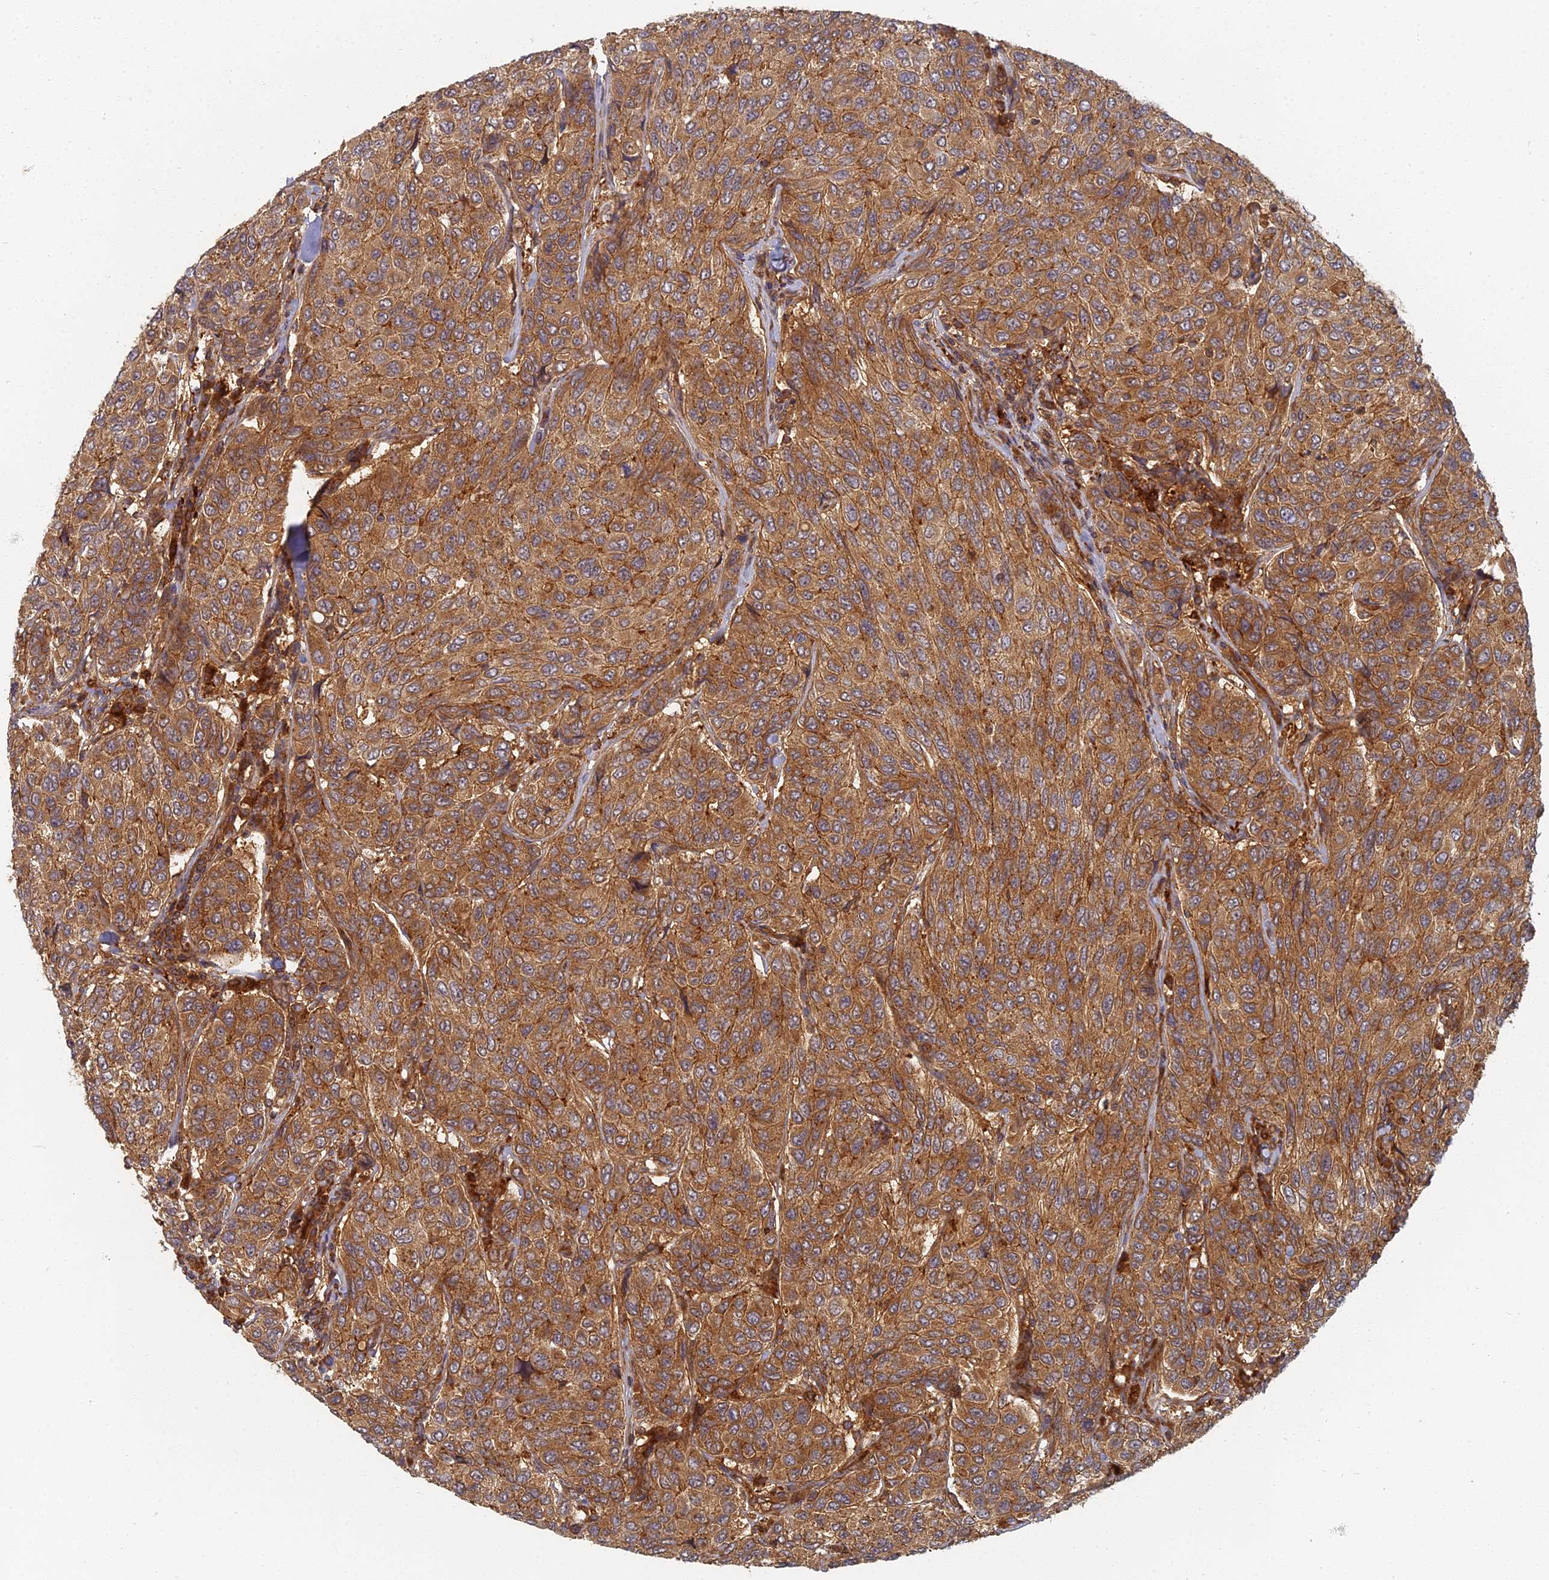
{"staining": {"intensity": "strong", "quantity": ">75%", "location": "cytoplasmic/membranous"}, "tissue": "breast cancer", "cell_type": "Tumor cells", "image_type": "cancer", "snomed": [{"axis": "morphology", "description": "Duct carcinoma"}, {"axis": "topography", "description": "Breast"}], "caption": "IHC micrograph of human breast invasive ductal carcinoma stained for a protein (brown), which shows high levels of strong cytoplasmic/membranous positivity in about >75% of tumor cells.", "gene": "INO80D", "patient": {"sex": "female", "age": 55}}